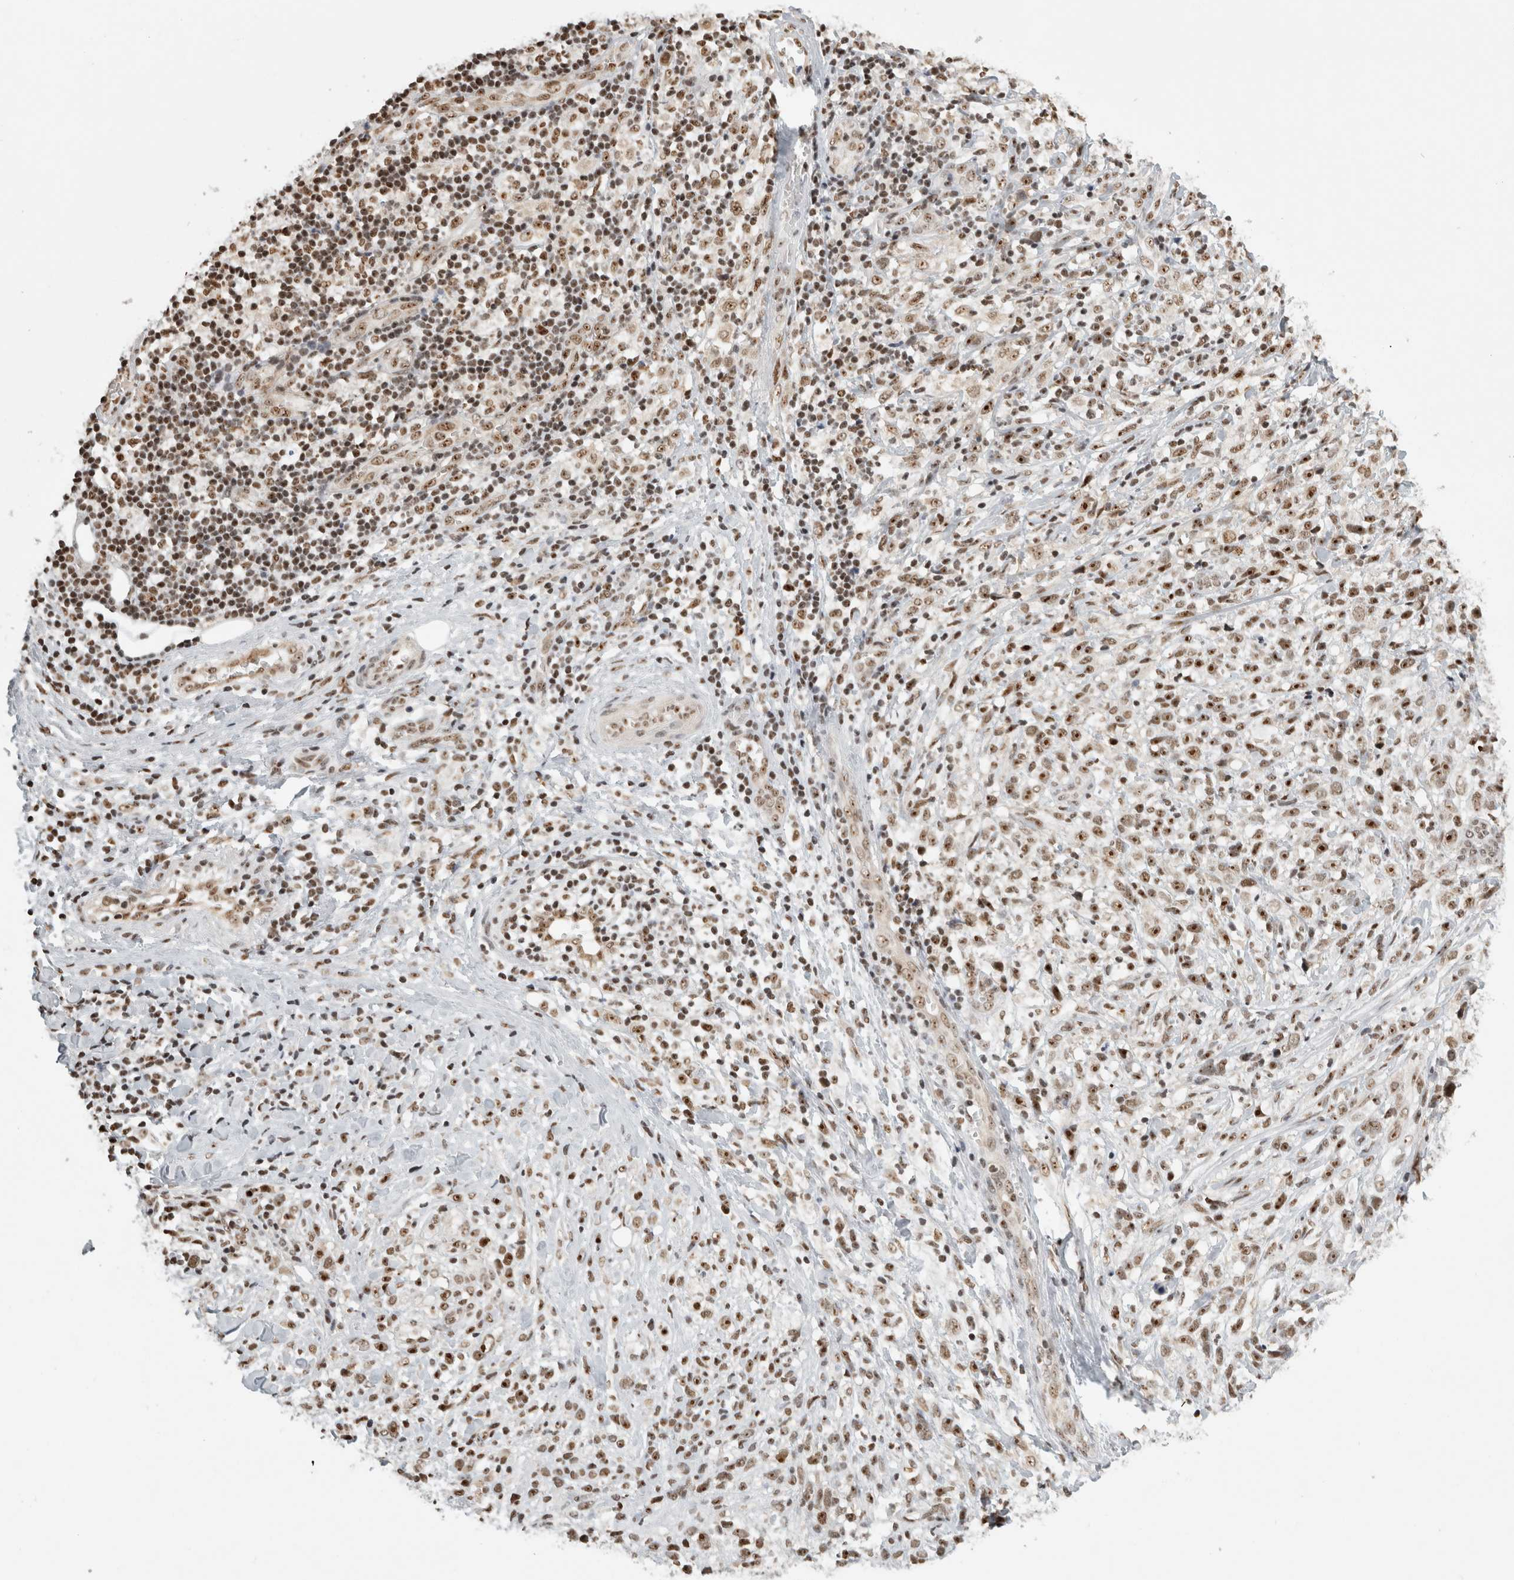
{"staining": {"intensity": "moderate", "quantity": ">75%", "location": "nuclear"}, "tissue": "melanoma", "cell_type": "Tumor cells", "image_type": "cancer", "snomed": [{"axis": "morphology", "description": "Malignant melanoma, NOS"}, {"axis": "topography", "description": "Skin"}], "caption": "Melanoma was stained to show a protein in brown. There is medium levels of moderate nuclear positivity in about >75% of tumor cells.", "gene": "EBNA1BP2", "patient": {"sex": "female", "age": 55}}